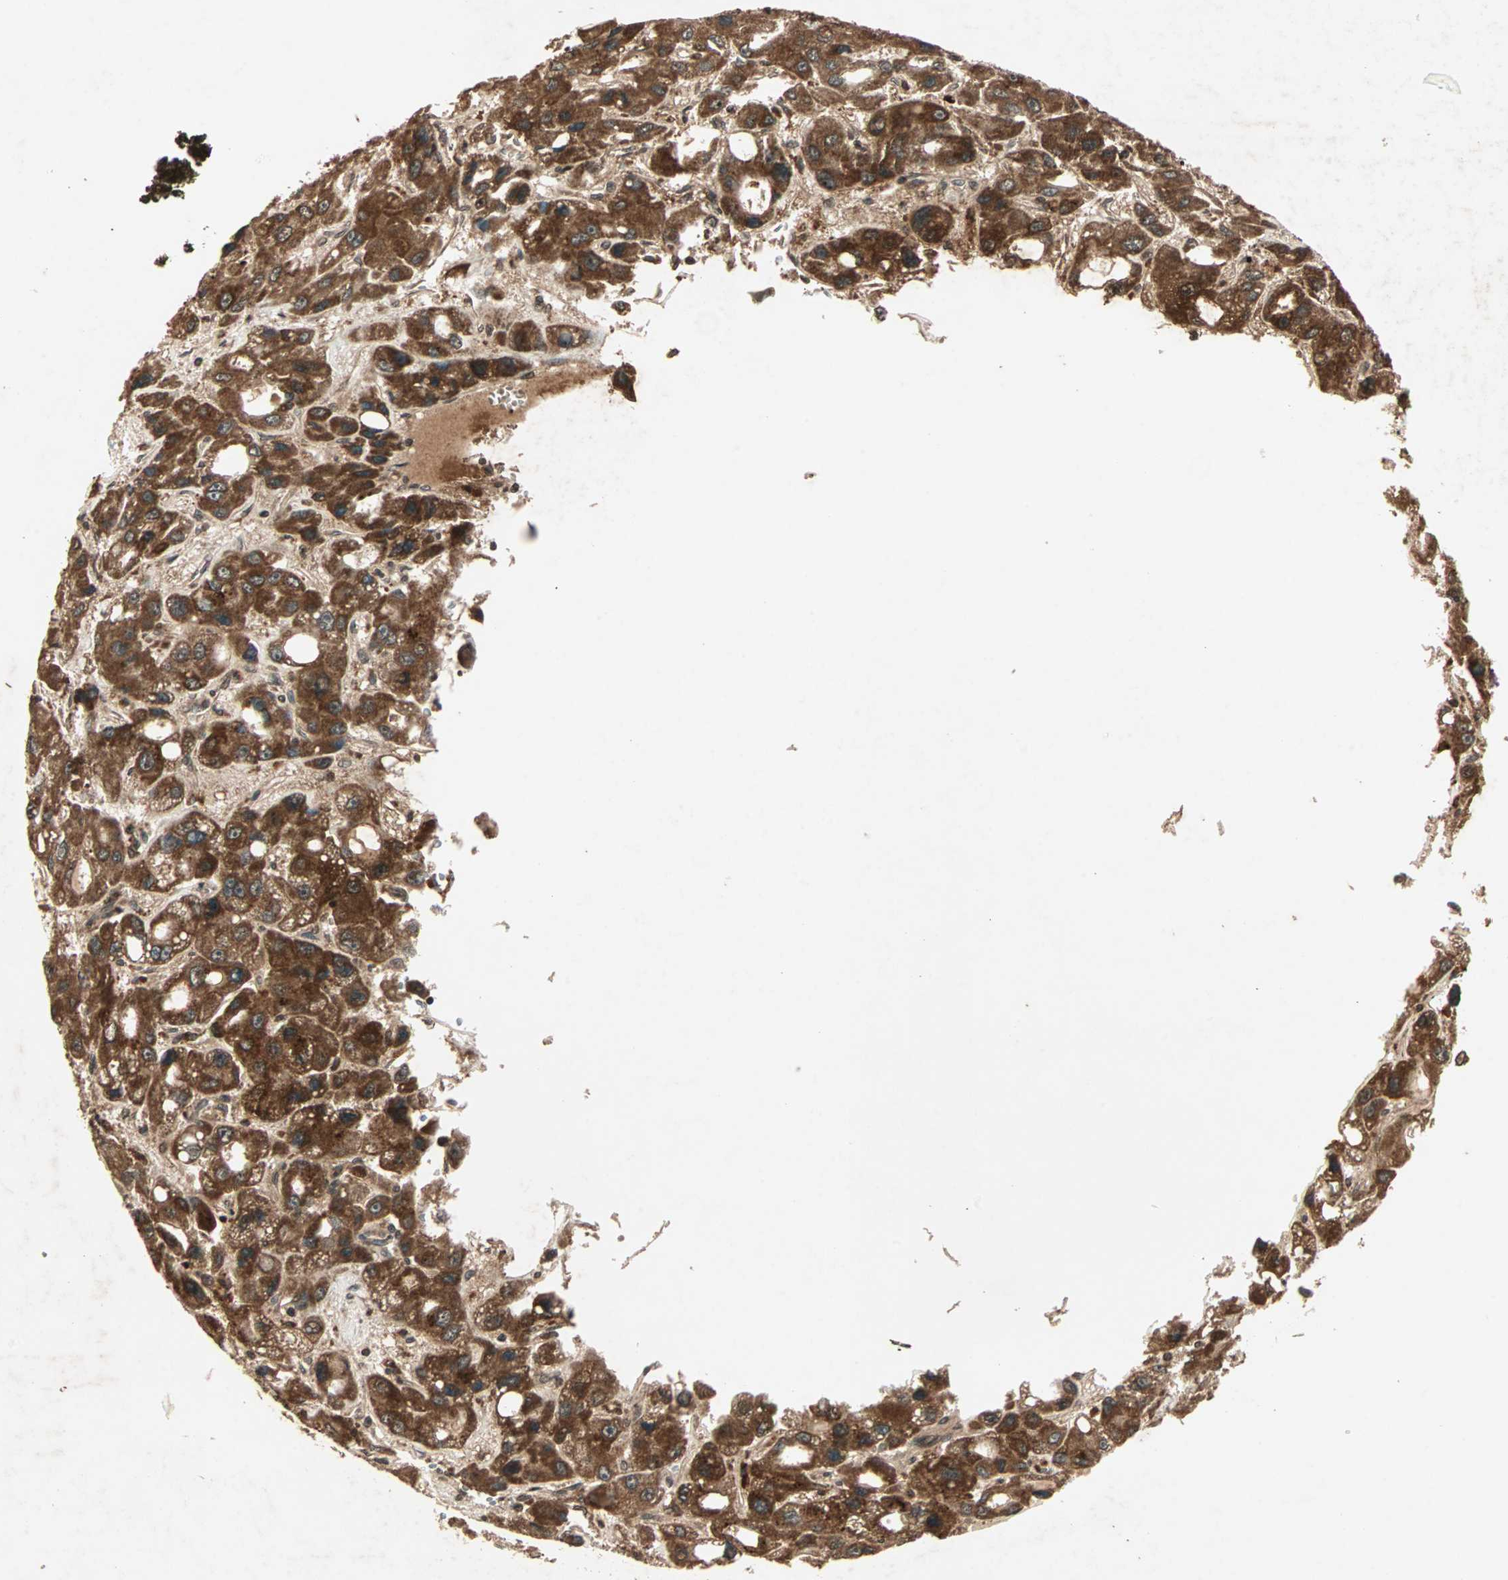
{"staining": {"intensity": "strong", "quantity": ">75%", "location": "cytoplasmic/membranous"}, "tissue": "liver cancer", "cell_type": "Tumor cells", "image_type": "cancer", "snomed": [{"axis": "morphology", "description": "Carcinoma, Hepatocellular, NOS"}, {"axis": "topography", "description": "Liver"}], "caption": "A high-resolution micrograph shows IHC staining of liver hepatocellular carcinoma, which reveals strong cytoplasmic/membranous expression in approximately >75% of tumor cells.", "gene": "RFFL", "patient": {"sex": "male", "age": 55}}